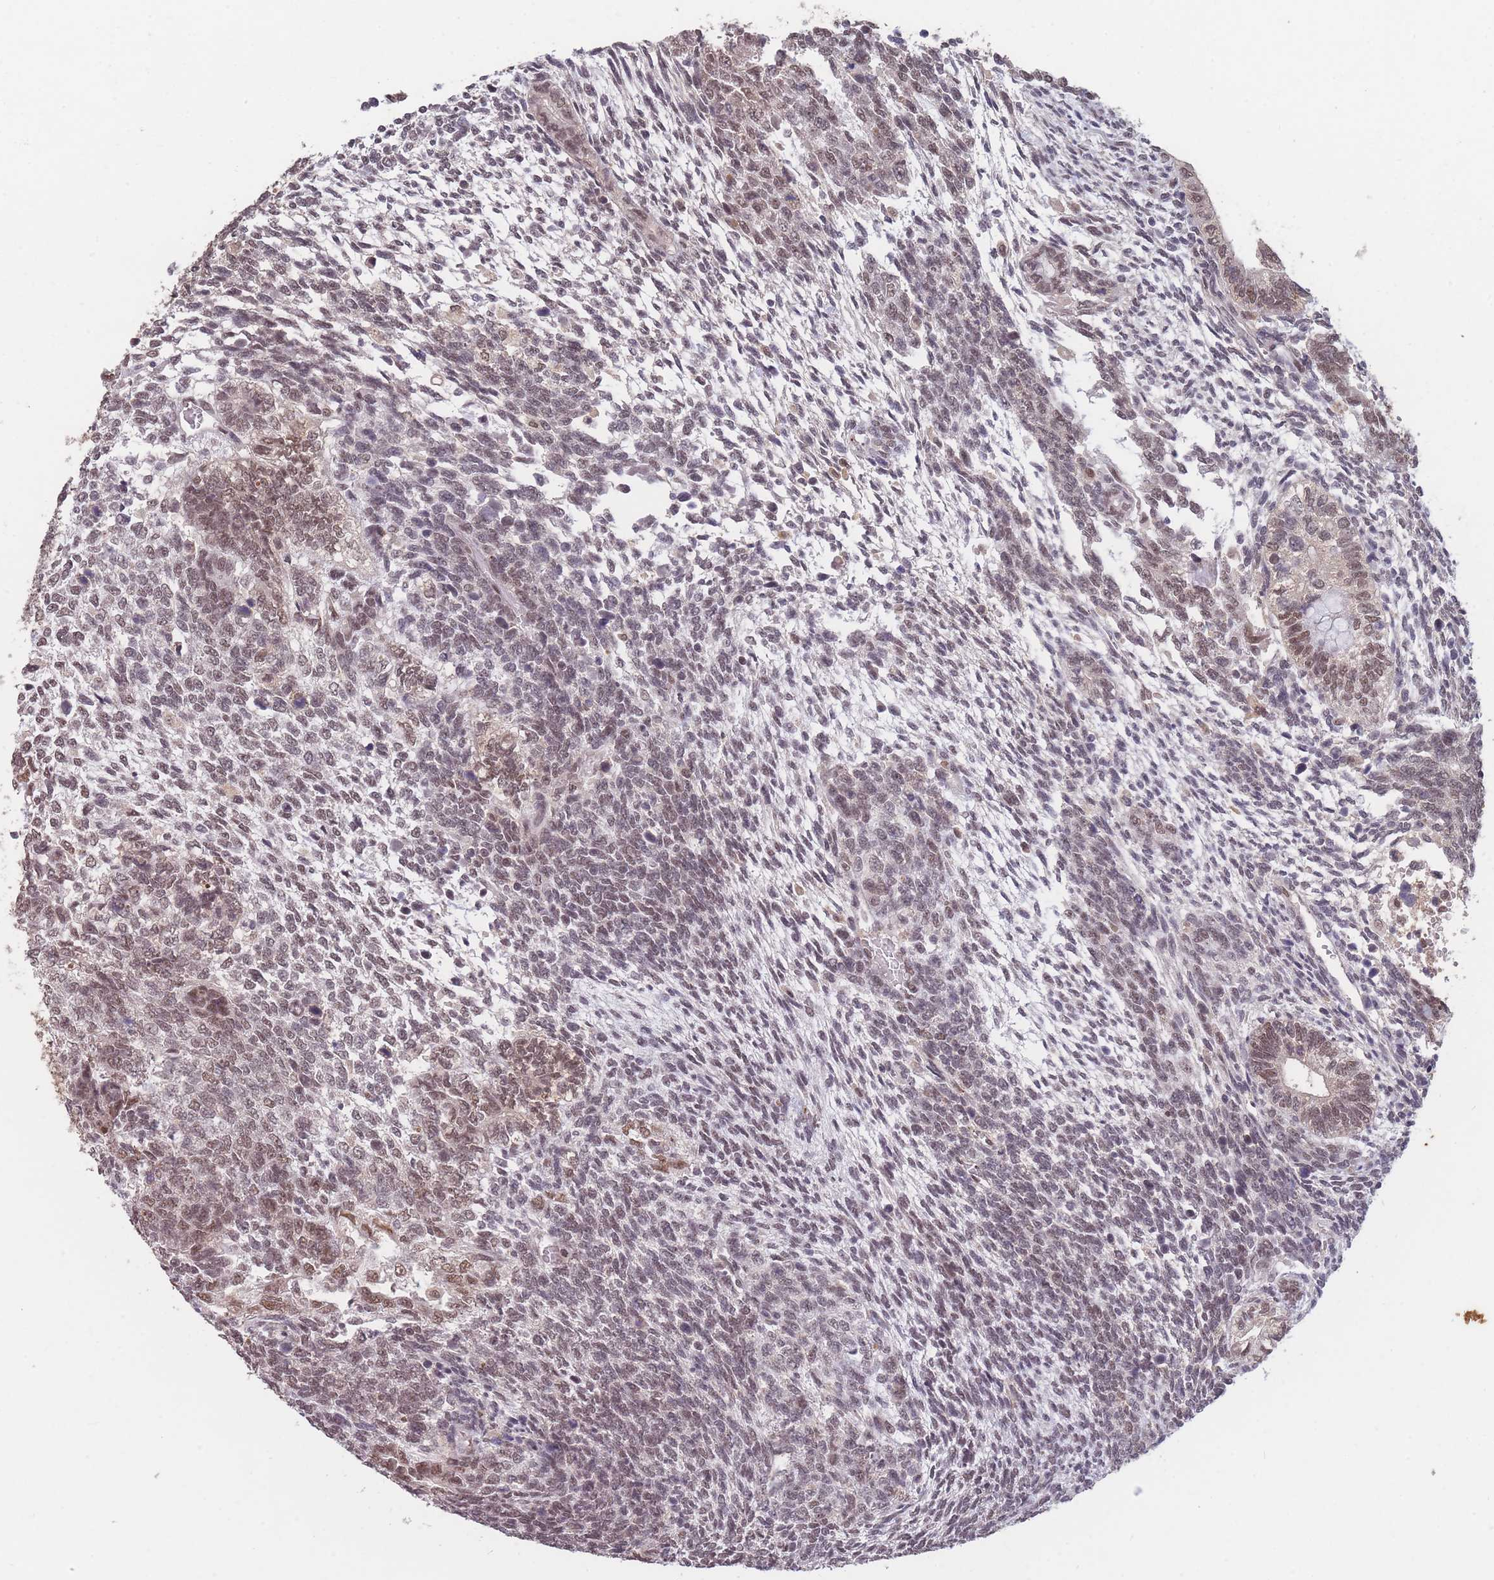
{"staining": {"intensity": "moderate", "quantity": ">75%", "location": "nuclear"}, "tissue": "testis cancer", "cell_type": "Tumor cells", "image_type": "cancer", "snomed": [{"axis": "morphology", "description": "Carcinoma, Embryonal, NOS"}, {"axis": "topography", "description": "Testis"}], "caption": "Embryonal carcinoma (testis) stained for a protein (brown) exhibits moderate nuclear positive positivity in about >75% of tumor cells.", "gene": "SNRPA1", "patient": {"sex": "male", "age": 23}}